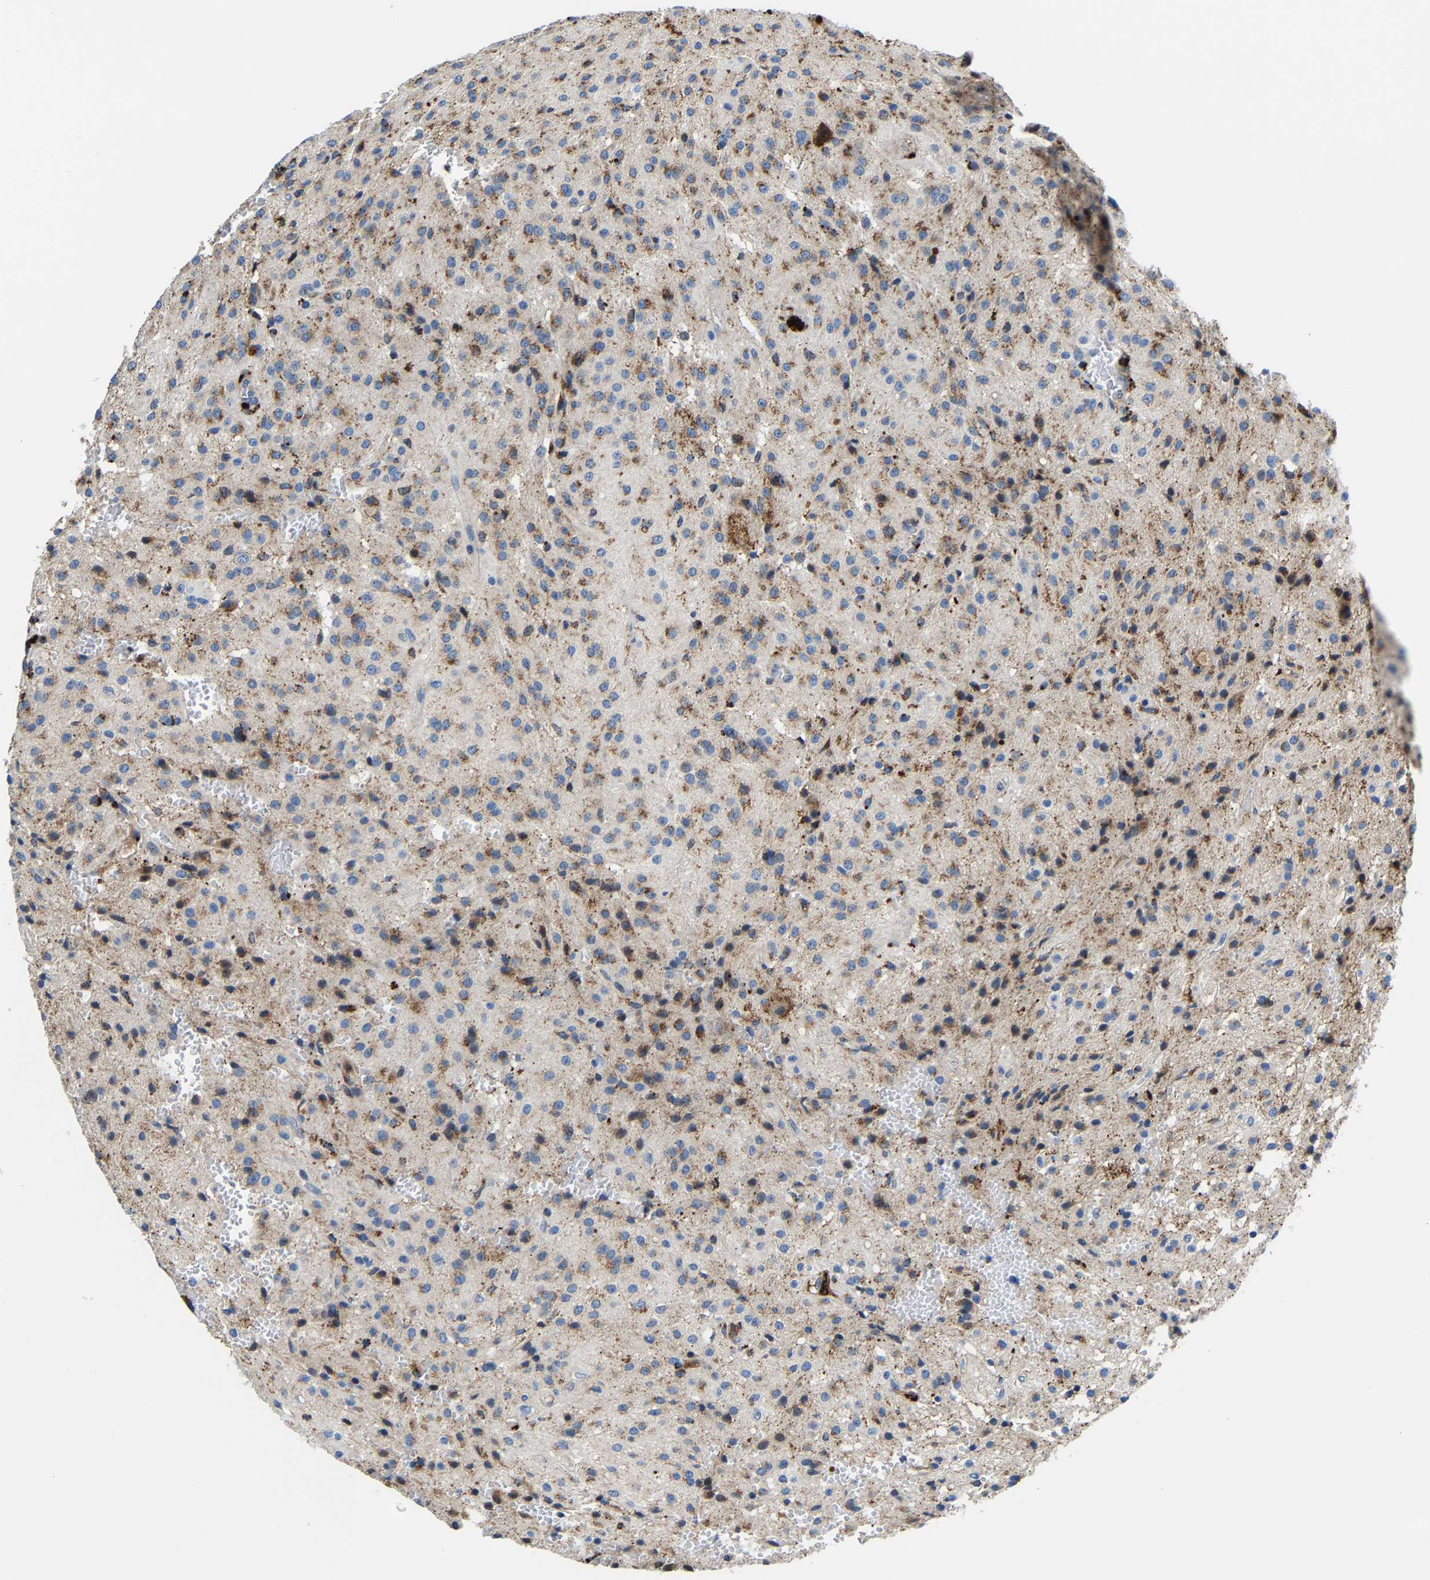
{"staining": {"intensity": "moderate", "quantity": ">75%", "location": "cytoplasmic/membranous"}, "tissue": "glioma", "cell_type": "Tumor cells", "image_type": "cancer", "snomed": [{"axis": "morphology", "description": "Glioma, malignant, High grade"}, {"axis": "topography", "description": "Brain"}], "caption": "The micrograph exhibits staining of glioma, revealing moderate cytoplasmic/membranous protein staining (brown color) within tumor cells.", "gene": "DPP7", "patient": {"sex": "female", "age": 59}}